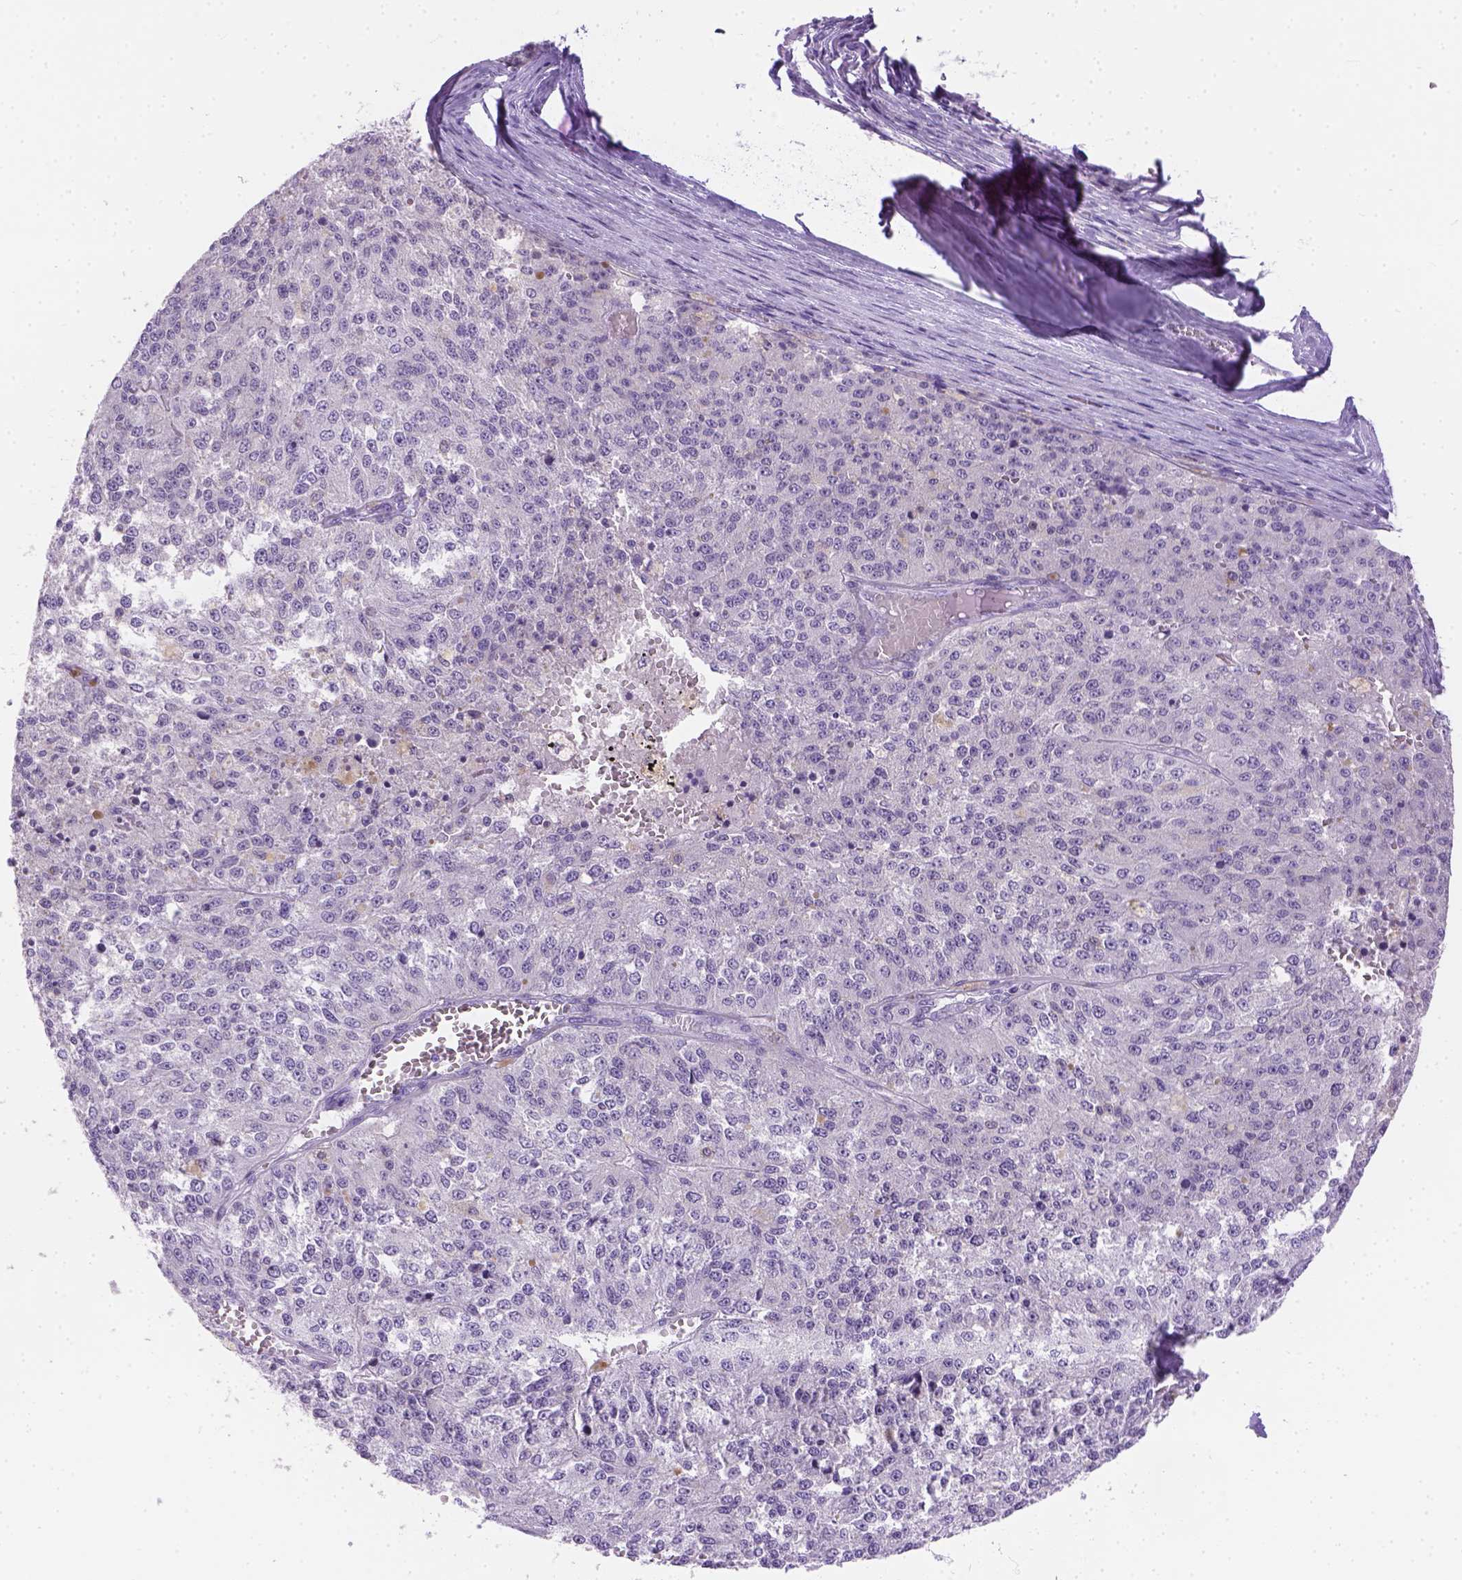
{"staining": {"intensity": "negative", "quantity": "none", "location": "none"}, "tissue": "melanoma", "cell_type": "Tumor cells", "image_type": "cancer", "snomed": [{"axis": "morphology", "description": "Malignant melanoma, Metastatic site"}, {"axis": "topography", "description": "Lymph node"}], "caption": "There is no significant positivity in tumor cells of malignant melanoma (metastatic site). (IHC, brightfield microscopy, high magnification).", "gene": "TMEM38A", "patient": {"sex": "female", "age": 64}}